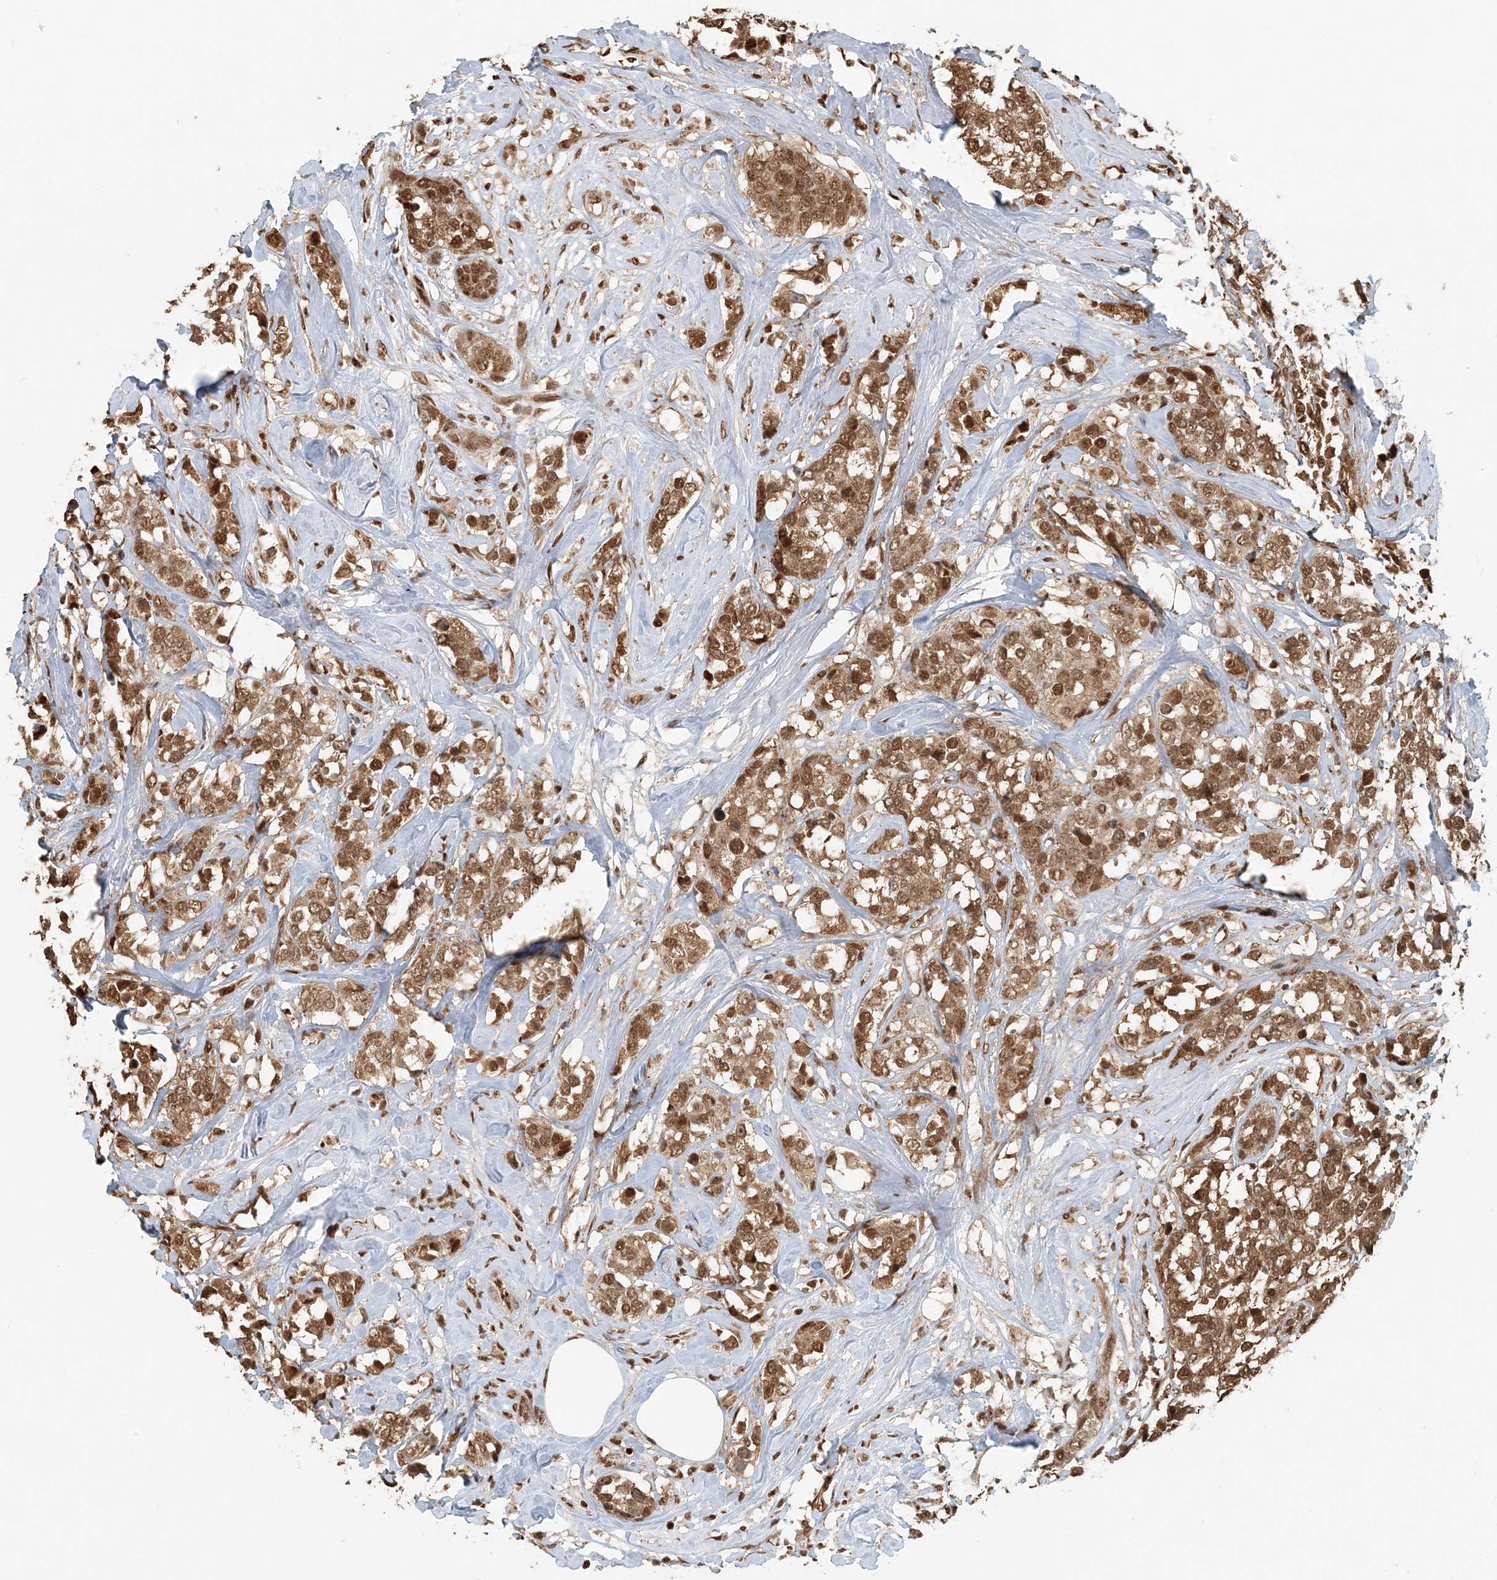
{"staining": {"intensity": "moderate", "quantity": ">75%", "location": "cytoplasmic/membranous,nuclear"}, "tissue": "breast cancer", "cell_type": "Tumor cells", "image_type": "cancer", "snomed": [{"axis": "morphology", "description": "Lobular carcinoma"}, {"axis": "topography", "description": "Breast"}], "caption": "IHC histopathology image of human breast cancer stained for a protein (brown), which reveals medium levels of moderate cytoplasmic/membranous and nuclear expression in approximately >75% of tumor cells.", "gene": "ARHGAP35", "patient": {"sex": "female", "age": 59}}